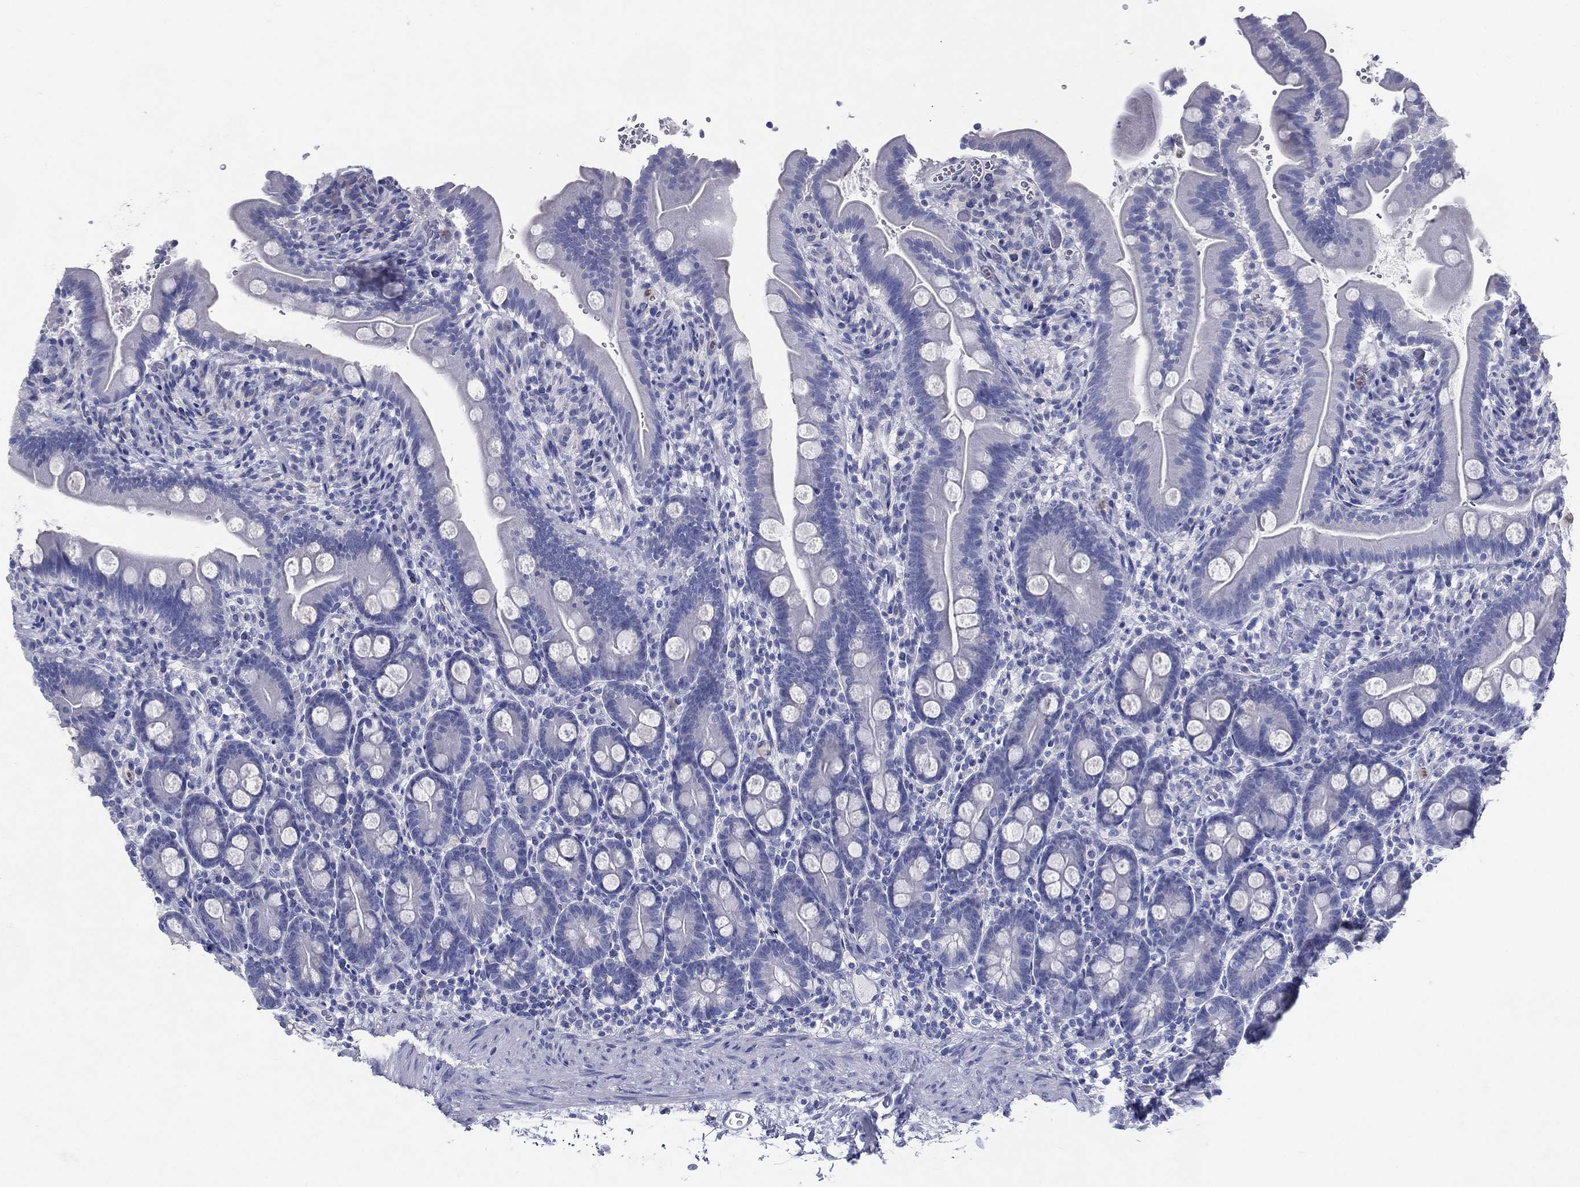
{"staining": {"intensity": "negative", "quantity": "none", "location": "none"}, "tissue": "small intestine", "cell_type": "Glandular cells", "image_type": "normal", "snomed": [{"axis": "morphology", "description": "Normal tissue, NOS"}, {"axis": "topography", "description": "Small intestine"}], "caption": "This histopathology image is of normal small intestine stained with immunohistochemistry to label a protein in brown with the nuclei are counter-stained blue. There is no positivity in glandular cells. The staining is performed using DAB brown chromogen with nuclei counter-stained in using hematoxylin.", "gene": "DEFB121", "patient": {"sex": "female", "age": 44}}